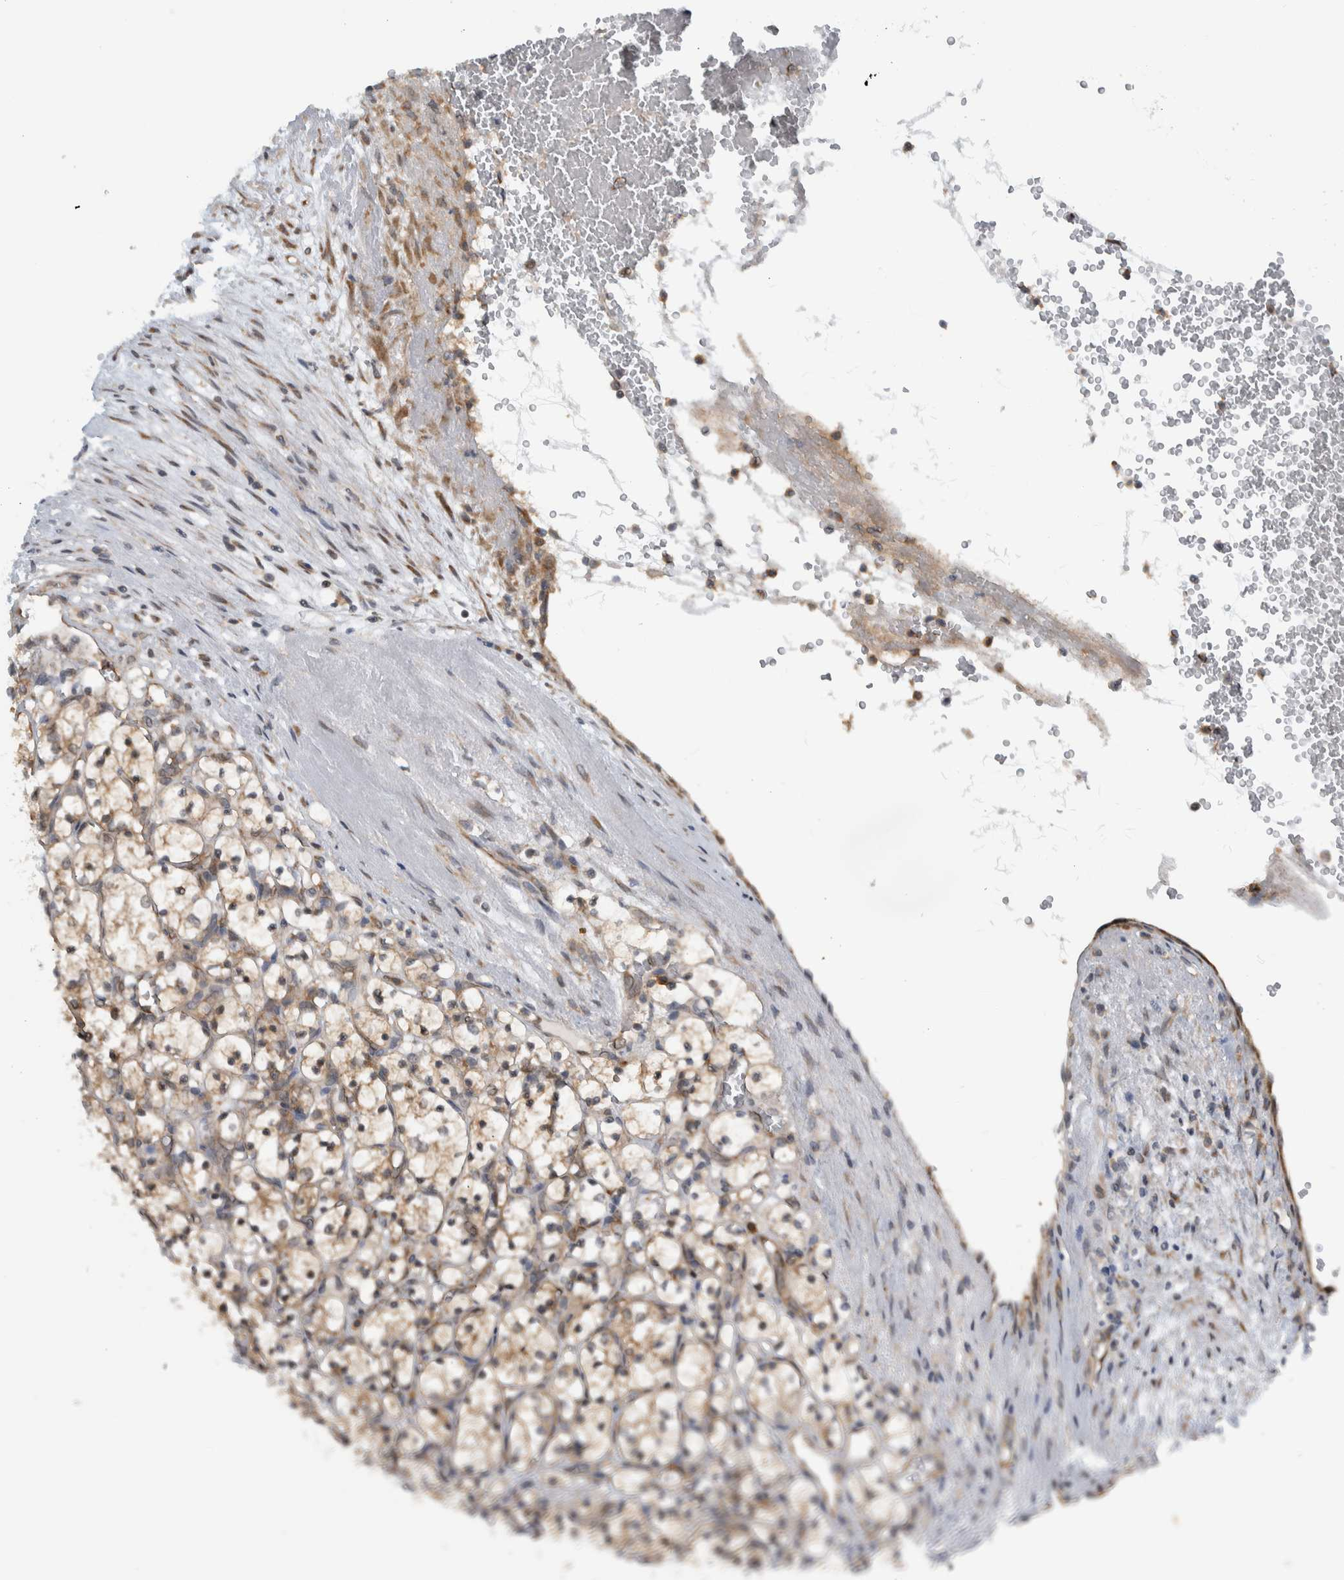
{"staining": {"intensity": "weak", "quantity": "<25%", "location": "cytoplasmic/membranous"}, "tissue": "renal cancer", "cell_type": "Tumor cells", "image_type": "cancer", "snomed": [{"axis": "morphology", "description": "Adenocarcinoma, NOS"}, {"axis": "topography", "description": "Kidney"}], "caption": "Protein analysis of renal adenocarcinoma displays no significant staining in tumor cells.", "gene": "CCDC43", "patient": {"sex": "female", "age": 69}}